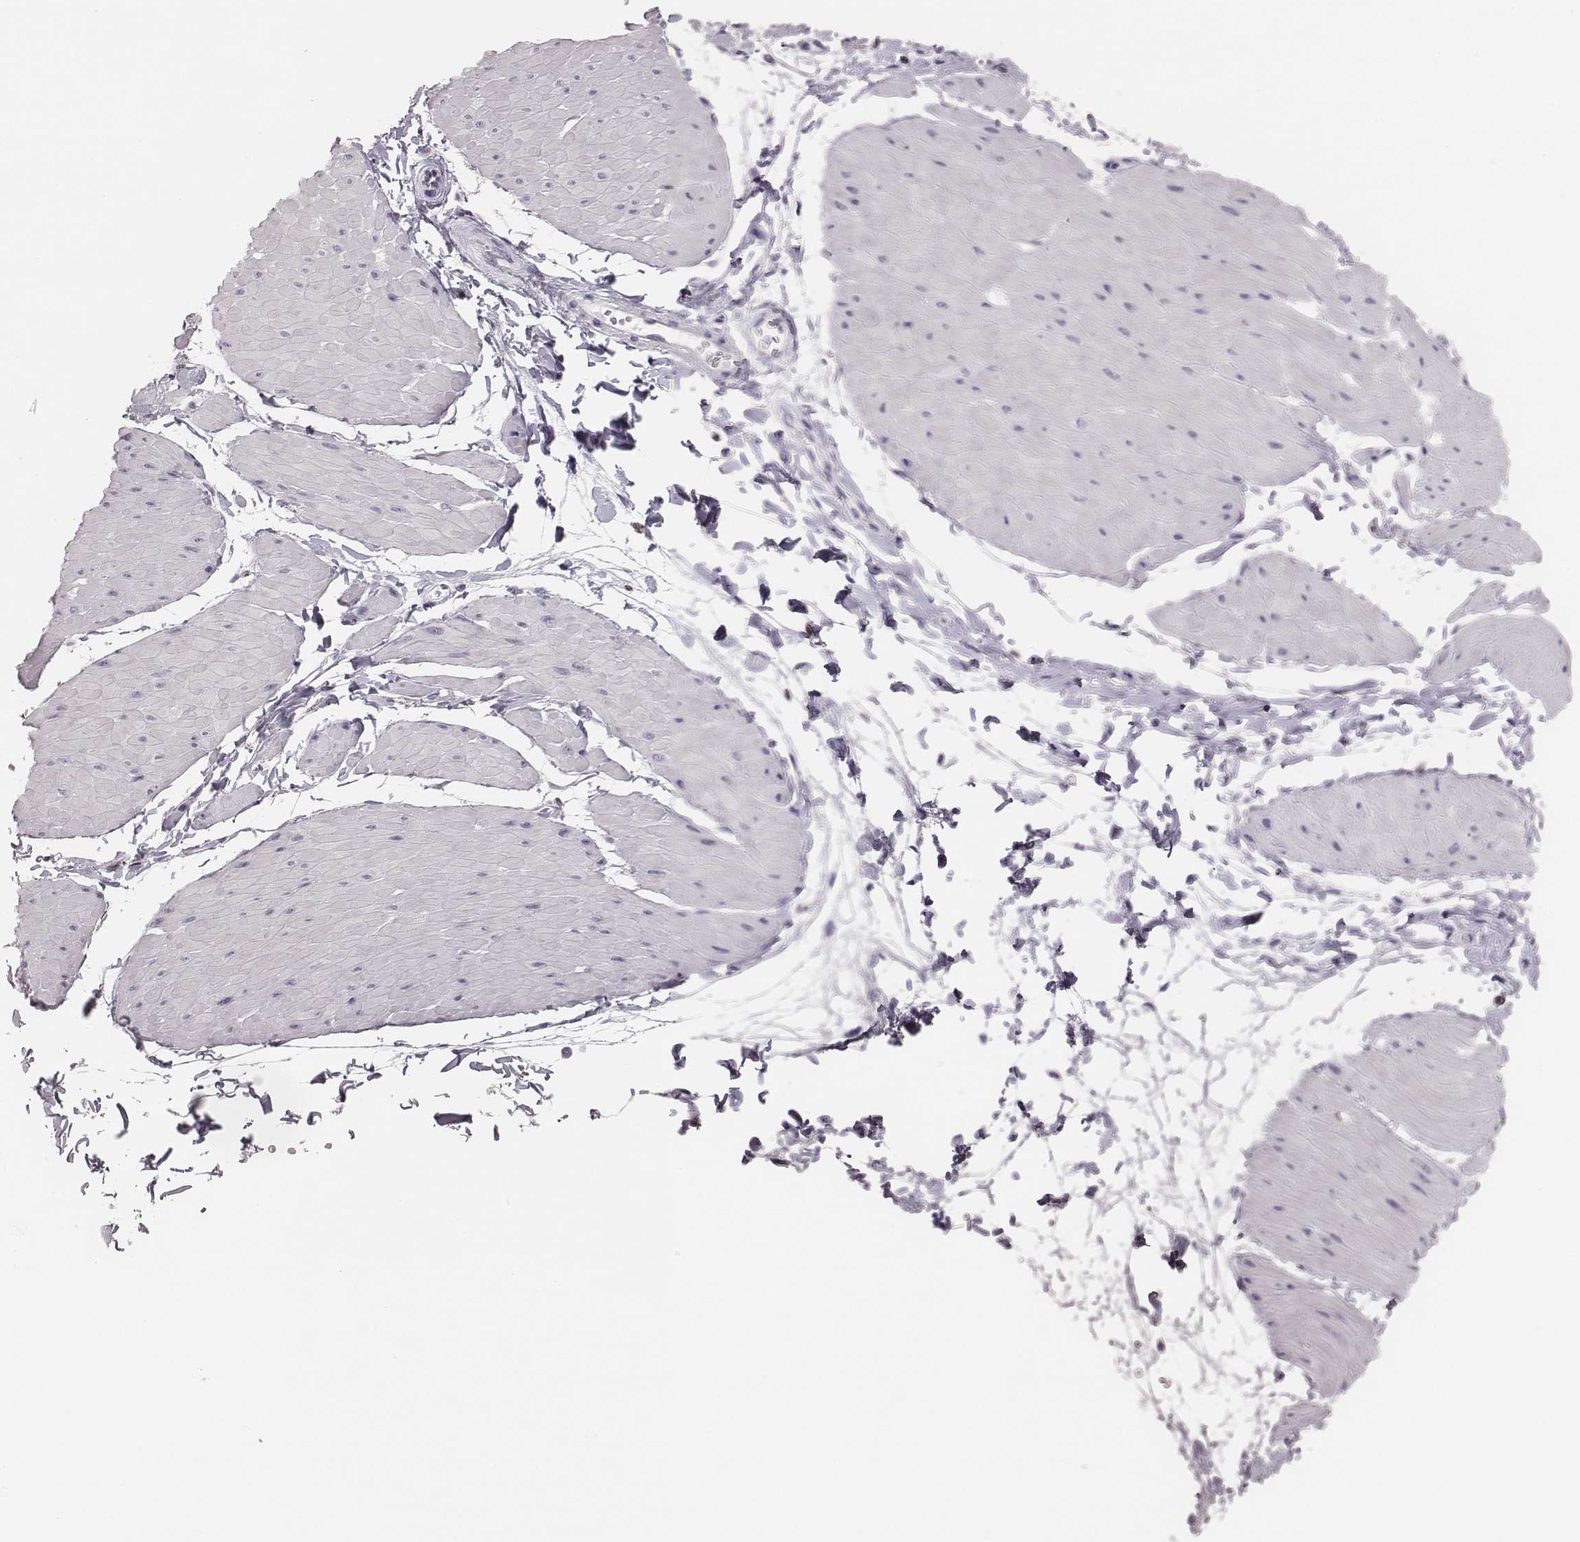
{"staining": {"intensity": "negative", "quantity": "none", "location": "none"}, "tissue": "adipose tissue", "cell_type": "Adipocytes", "image_type": "normal", "snomed": [{"axis": "morphology", "description": "Normal tissue, NOS"}, {"axis": "topography", "description": "Smooth muscle"}, {"axis": "topography", "description": "Peripheral nerve tissue"}], "caption": "Adipocytes show no significant protein staining in normal adipose tissue. Nuclei are stained in blue.", "gene": "ADGRF4", "patient": {"sex": "male", "age": 58}}